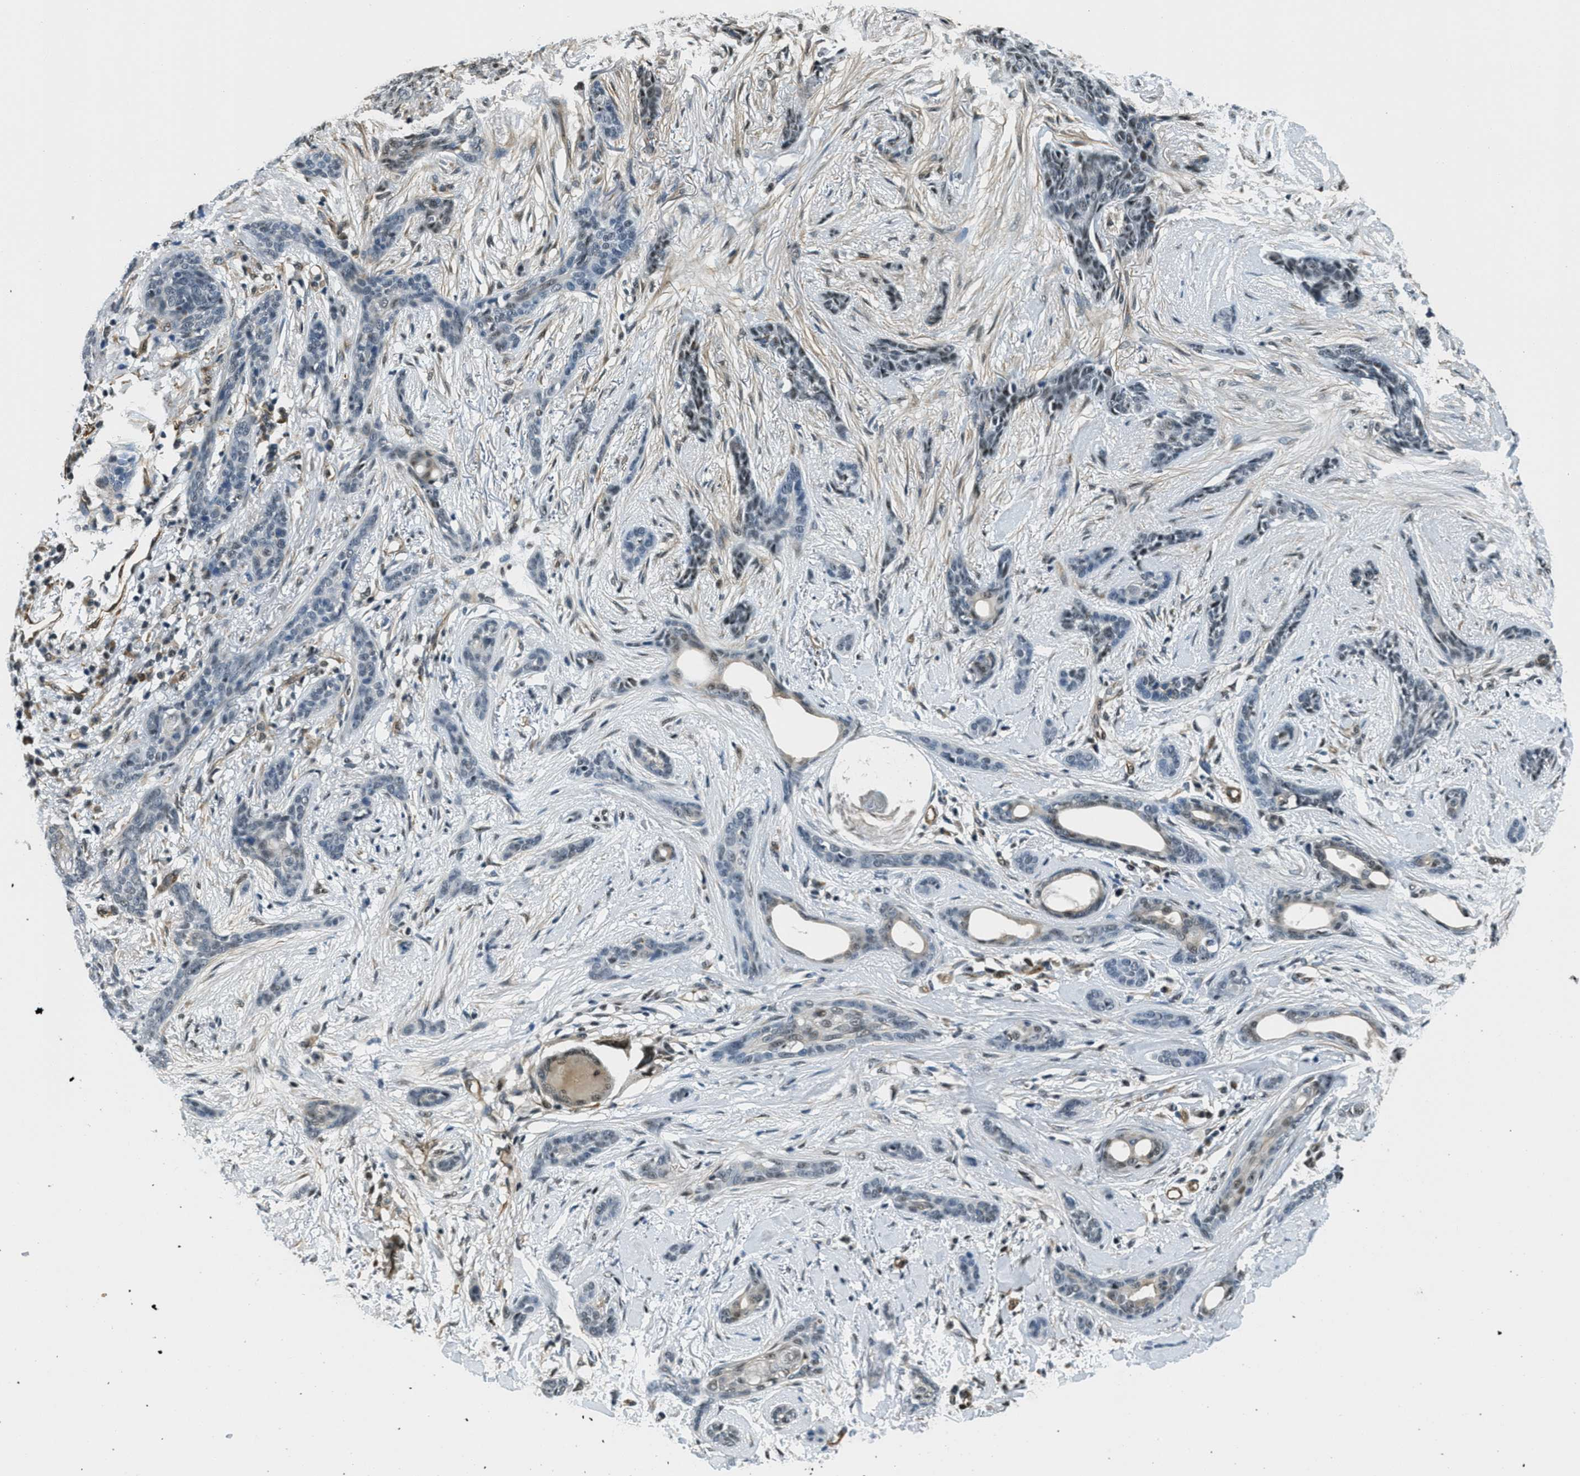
{"staining": {"intensity": "moderate", "quantity": "<25%", "location": "nuclear"}, "tissue": "skin cancer", "cell_type": "Tumor cells", "image_type": "cancer", "snomed": [{"axis": "morphology", "description": "Basal cell carcinoma"}, {"axis": "morphology", "description": "Adnexal tumor, benign"}, {"axis": "topography", "description": "Skin"}], "caption": "A high-resolution photomicrograph shows immunohistochemistry (IHC) staining of skin cancer (basal cell carcinoma), which reveals moderate nuclear expression in about <25% of tumor cells. Immunohistochemistry (ihc) stains the protein of interest in brown and the nuclei are stained blue.", "gene": "CFAP36", "patient": {"sex": "female", "age": 42}}